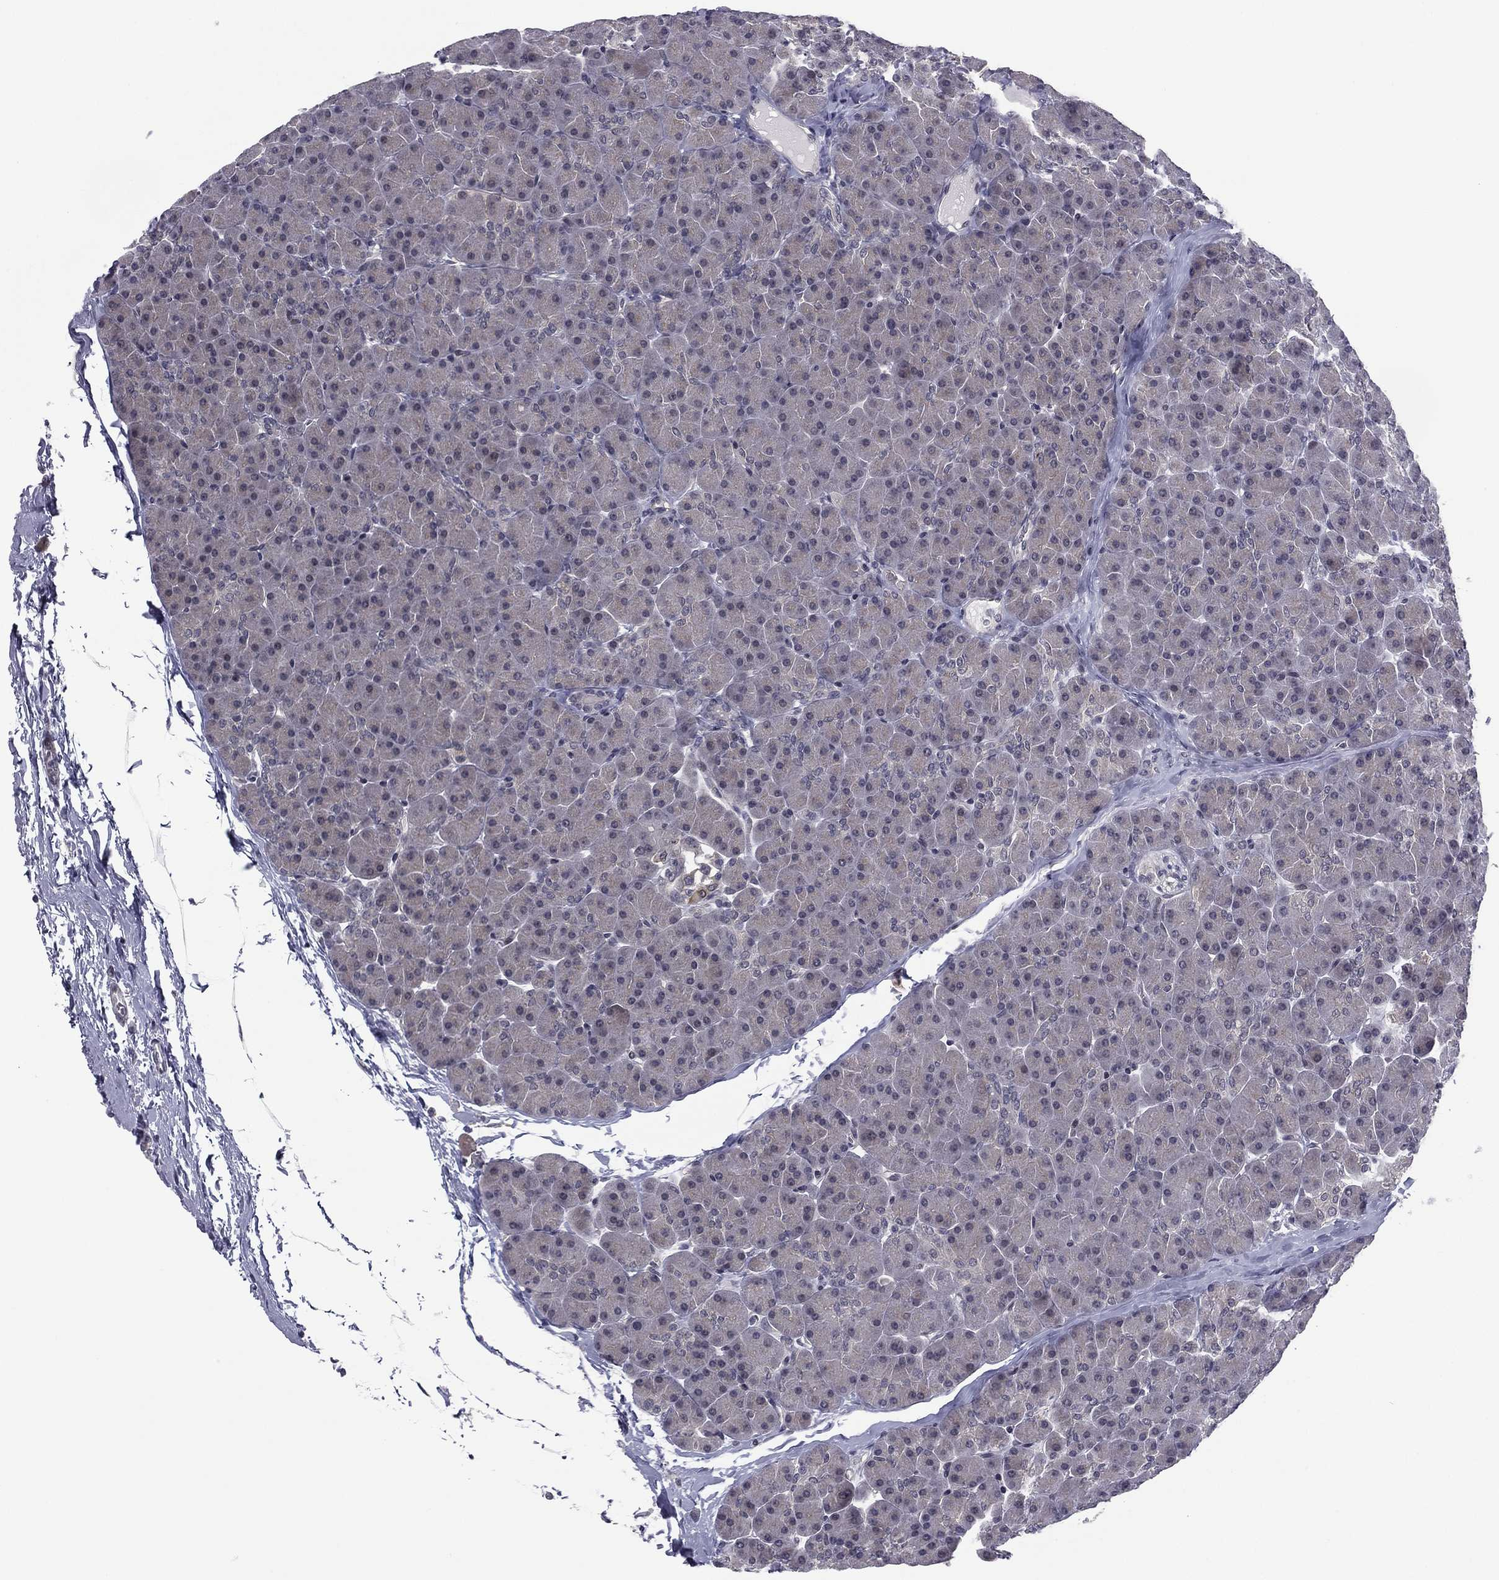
{"staining": {"intensity": "negative", "quantity": "none", "location": "none"}, "tissue": "pancreas", "cell_type": "Exocrine glandular cells", "image_type": "normal", "snomed": [{"axis": "morphology", "description": "Normal tissue, NOS"}, {"axis": "topography", "description": "Pancreas"}], "caption": "Exocrine glandular cells show no significant protein positivity in normal pancreas. (Brightfield microscopy of DAB immunohistochemistry (IHC) at high magnification).", "gene": "ACTRT2", "patient": {"sex": "female", "age": 44}}